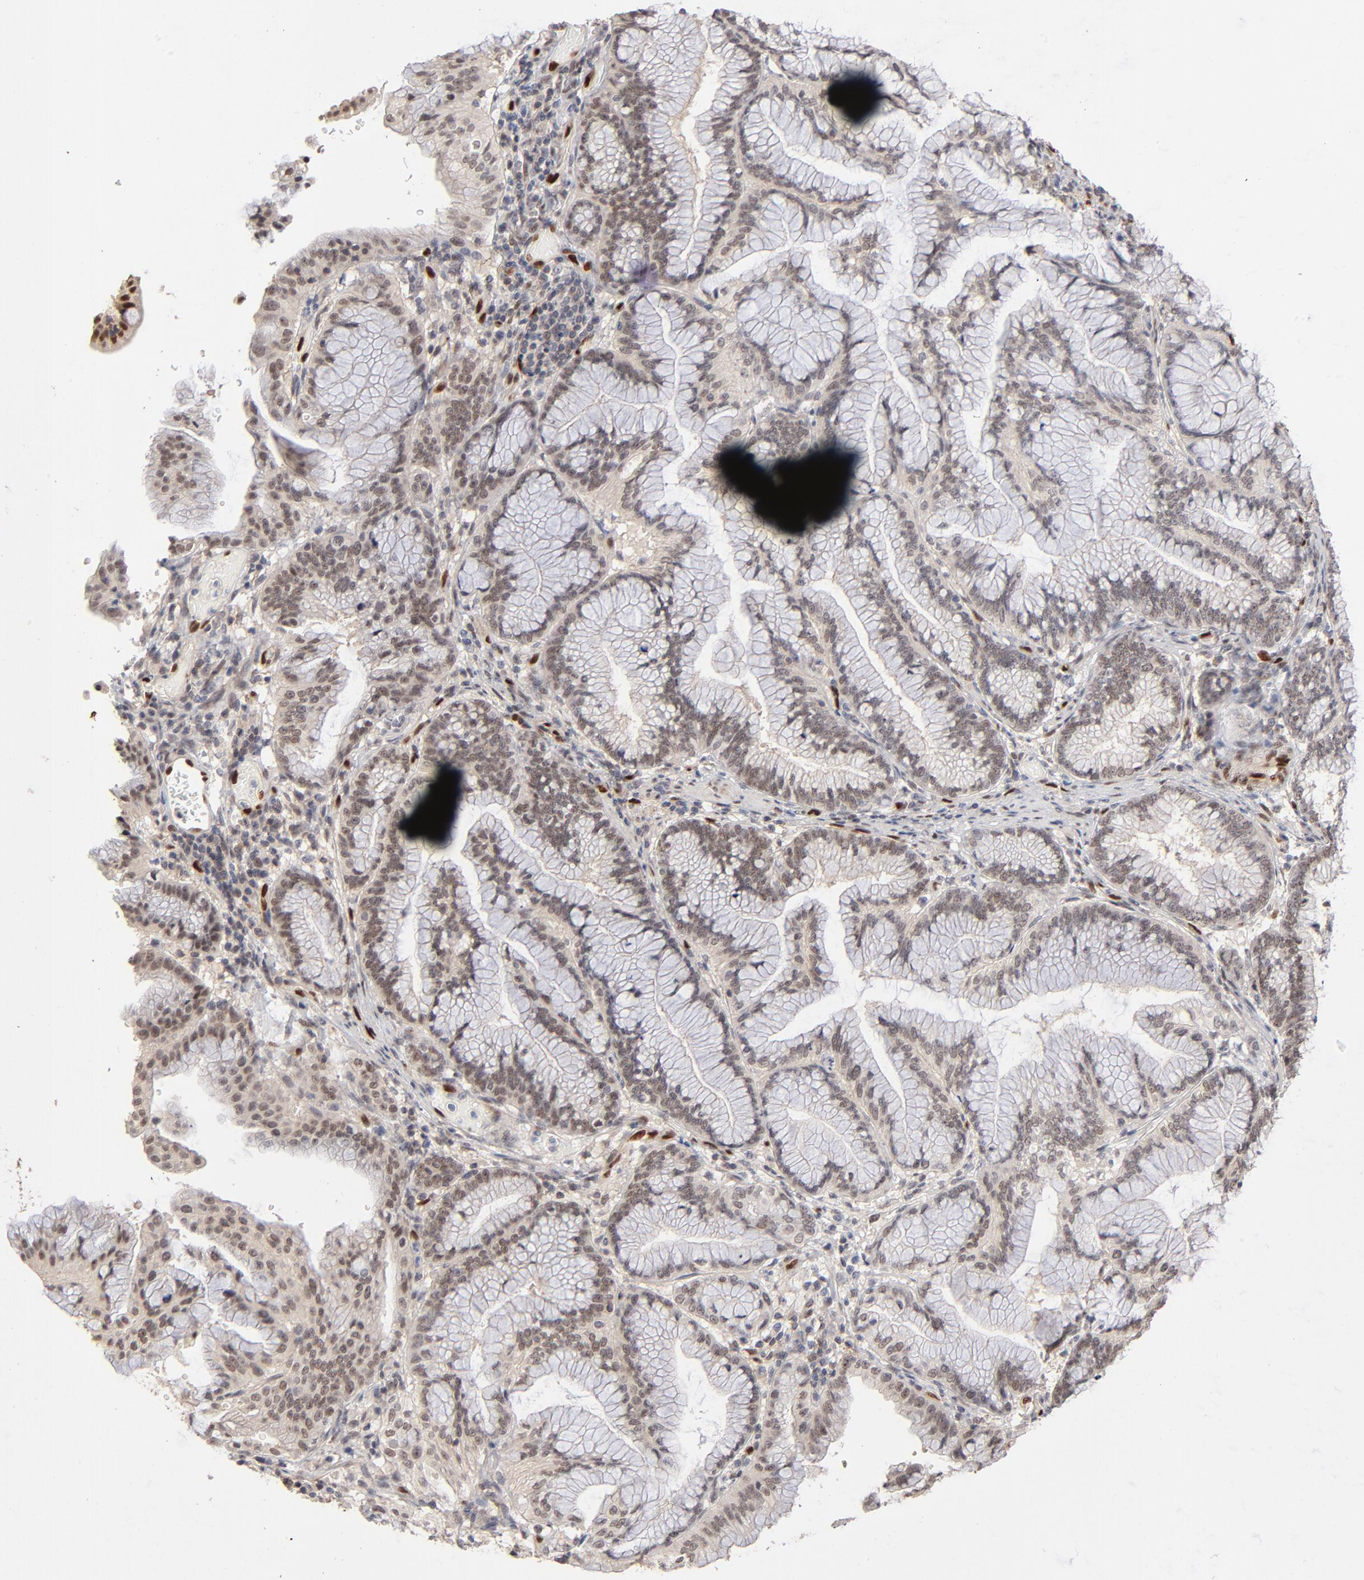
{"staining": {"intensity": "weak", "quantity": ">75%", "location": "nuclear"}, "tissue": "pancreatic cancer", "cell_type": "Tumor cells", "image_type": "cancer", "snomed": [{"axis": "morphology", "description": "Adenocarcinoma, NOS"}, {"axis": "topography", "description": "Pancreas"}], "caption": "DAB (3,3'-diaminobenzidine) immunohistochemical staining of human adenocarcinoma (pancreatic) displays weak nuclear protein staining in approximately >75% of tumor cells.", "gene": "NFIB", "patient": {"sex": "female", "age": 64}}